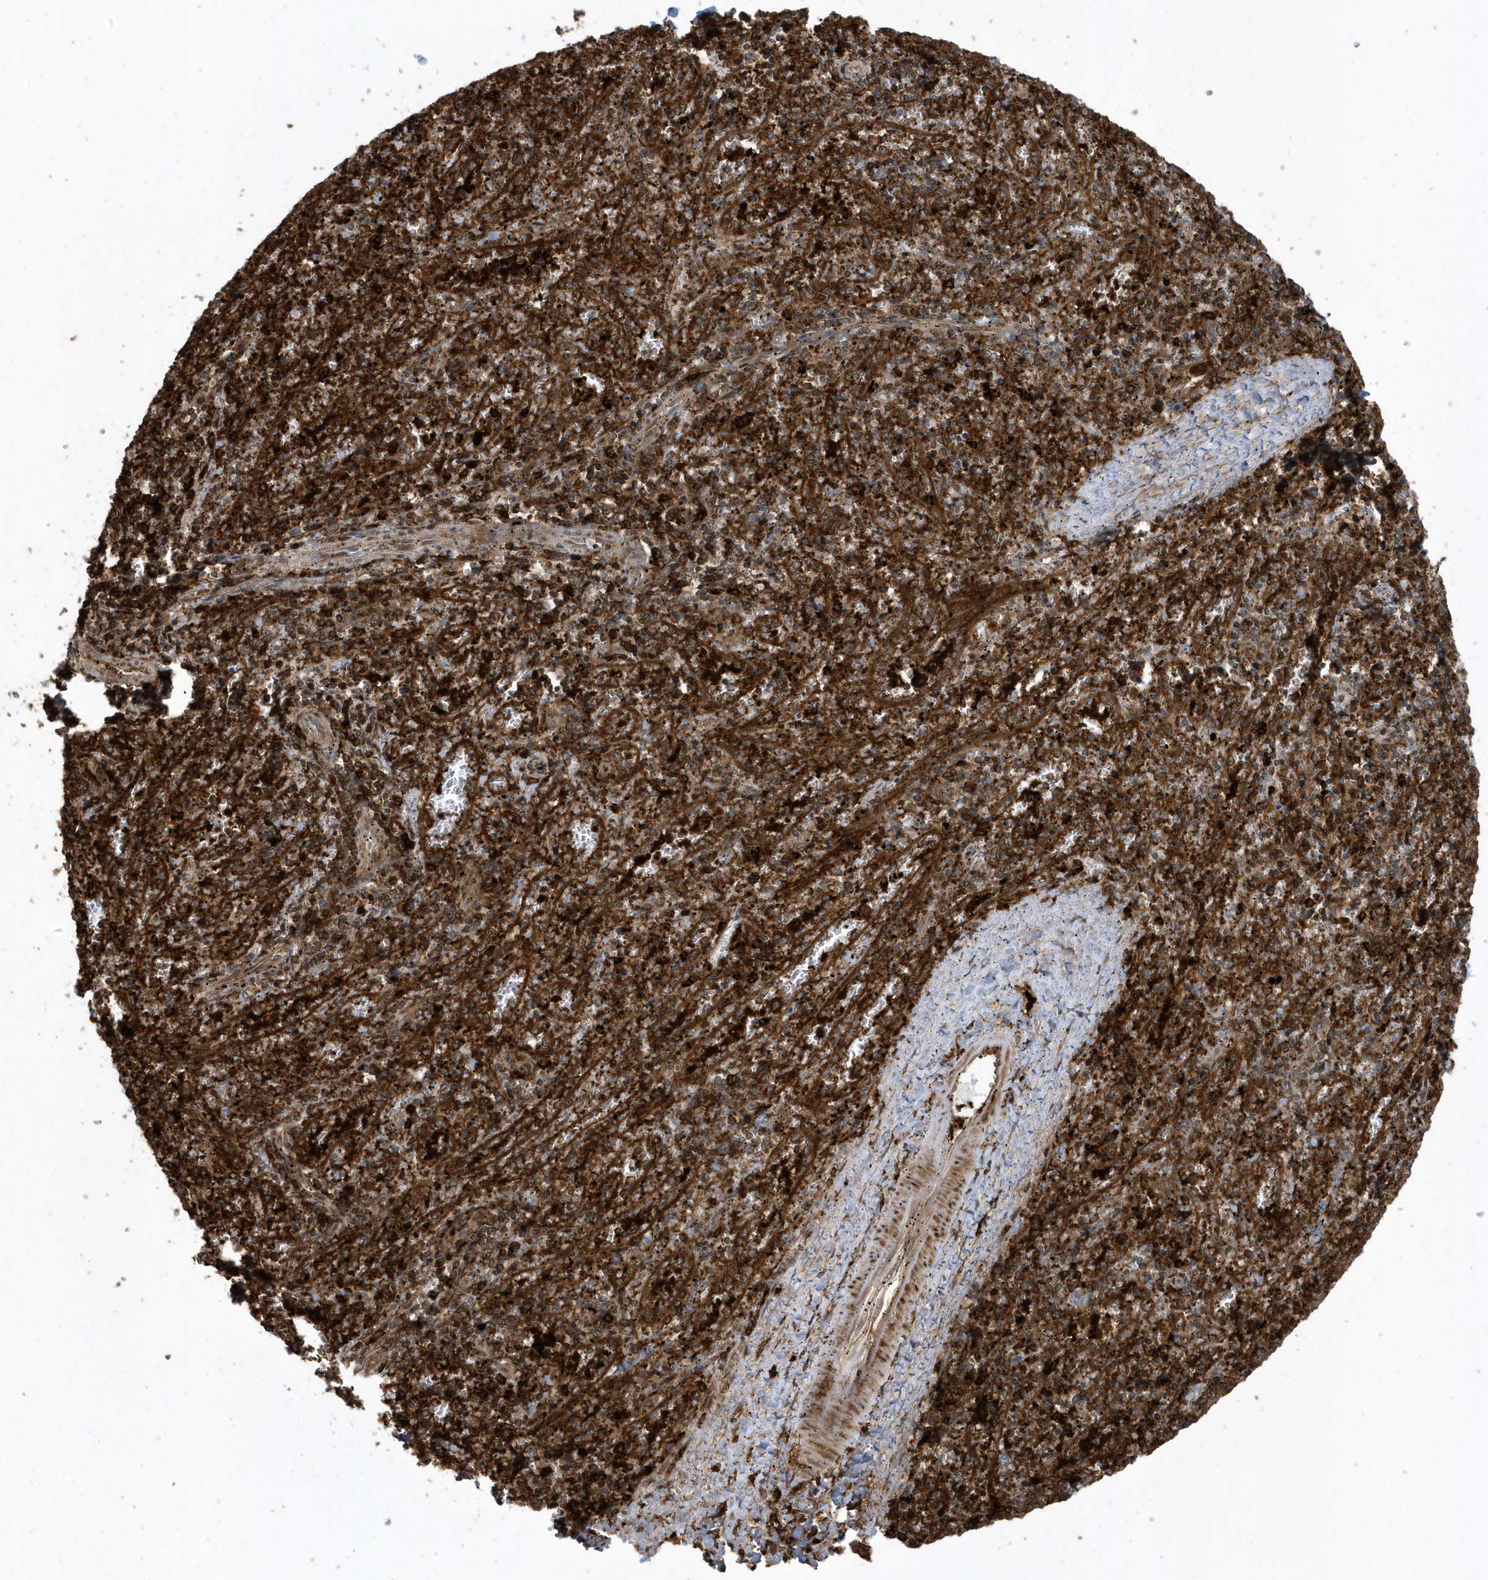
{"staining": {"intensity": "strong", "quantity": "25%-75%", "location": "cytoplasmic/membranous"}, "tissue": "spleen", "cell_type": "Cells in red pulp", "image_type": "normal", "snomed": [{"axis": "morphology", "description": "Normal tissue, NOS"}, {"axis": "topography", "description": "Spleen"}], "caption": "An immunohistochemistry photomicrograph of benign tissue is shown. Protein staining in brown labels strong cytoplasmic/membranous positivity in spleen within cells in red pulp. Ihc stains the protein in brown and the nuclei are stained blue.", "gene": "CLCN6", "patient": {"sex": "male", "age": 11}}